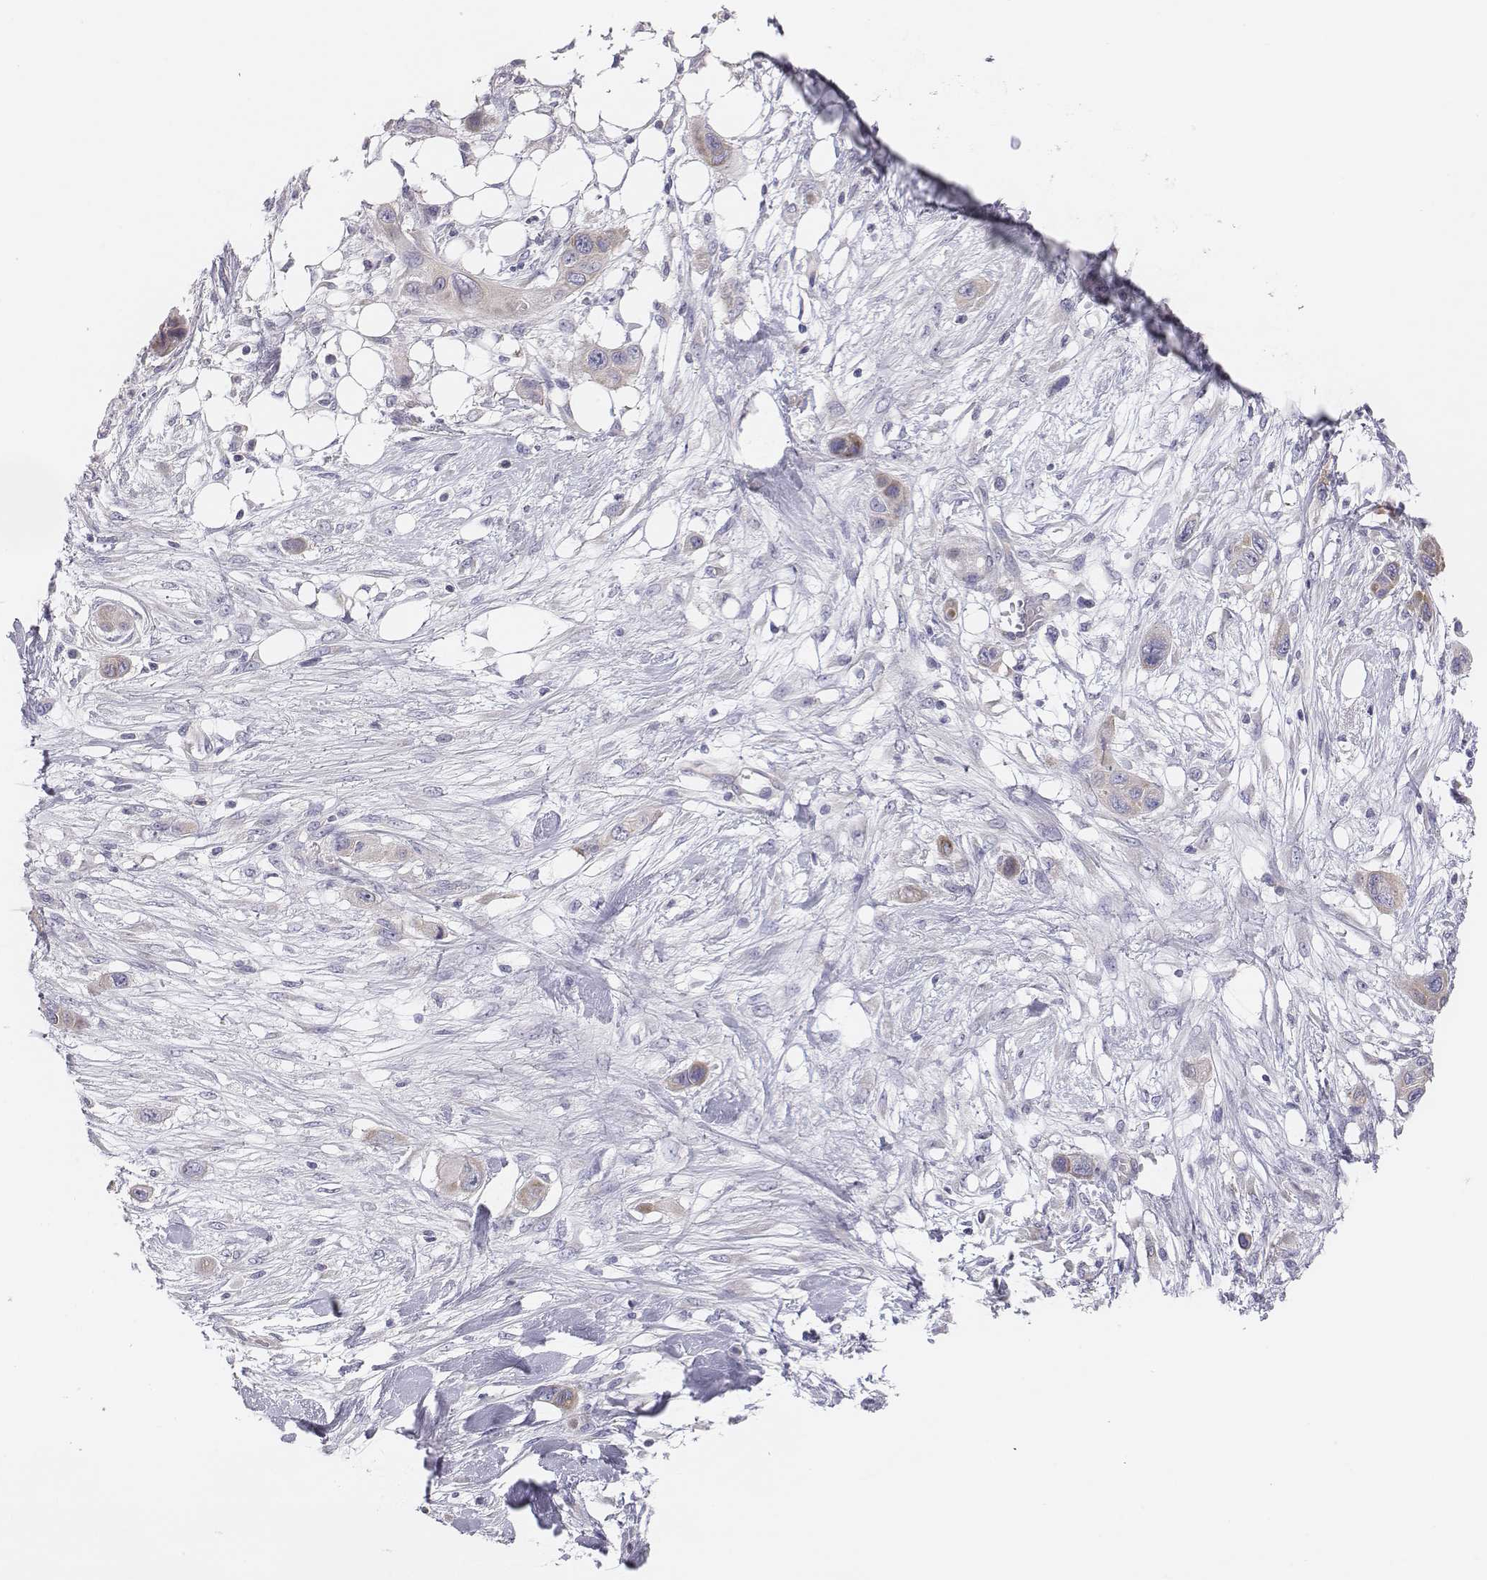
{"staining": {"intensity": "weak", "quantity": "25%-75%", "location": "cytoplasmic/membranous"}, "tissue": "skin cancer", "cell_type": "Tumor cells", "image_type": "cancer", "snomed": [{"axis": "morphology", "description": "Squamous cell carcinoma, NOS"}, {"axis": "topography", "description": "Skin"}], "caption": "Immunohistochemical staining of skin squamous cell carcinoma shows low levels of weak cytoplasmic/membranous staining in approximately 25%-75% of tumor cells.", "gene": "CHST14", "patient": {"sex": "male", "age": 79}}